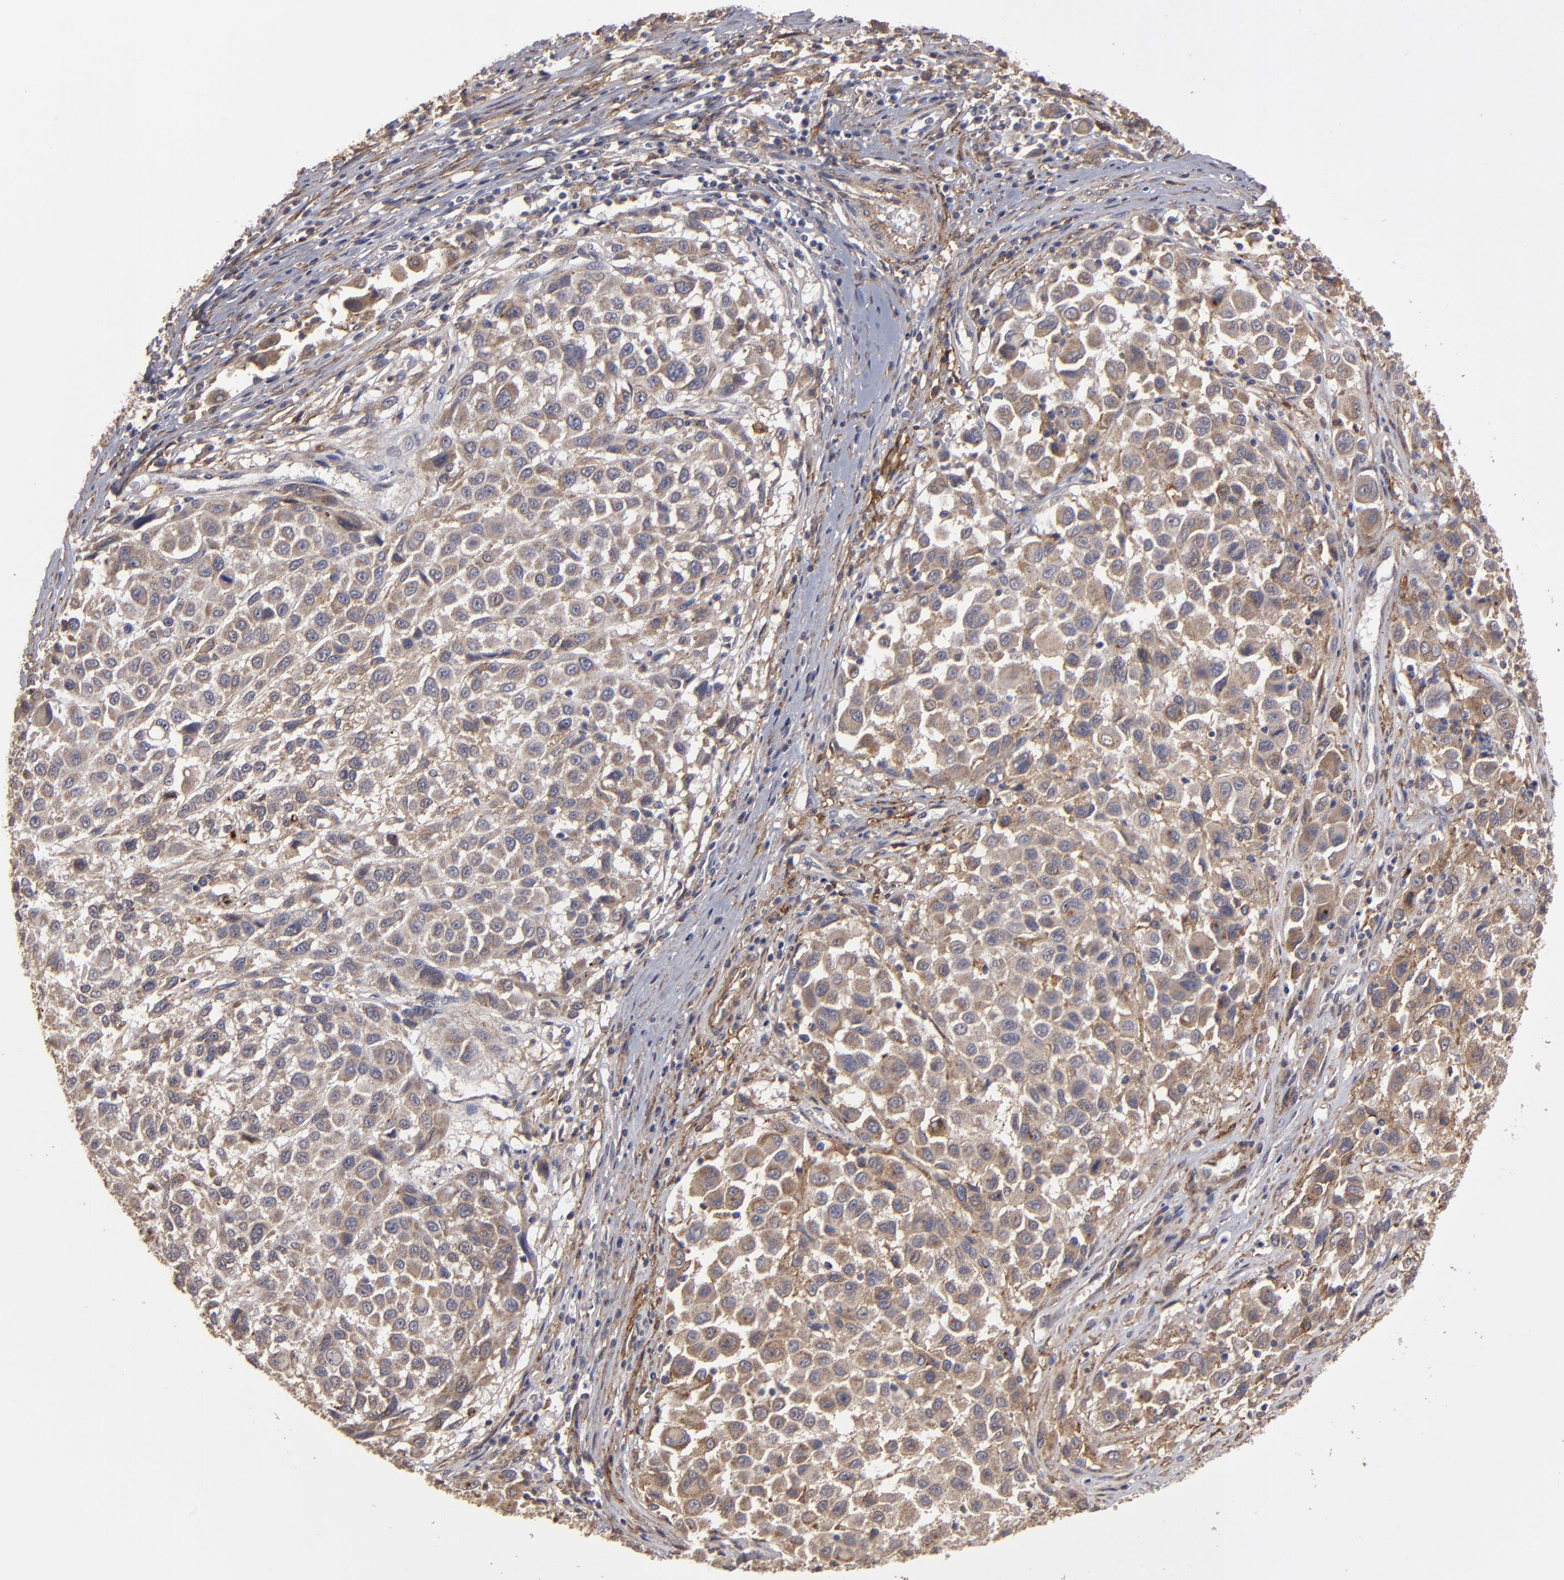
{"staining": {"intensity": "moderate", "quantity": "25%-75%", "location": "cytoplasmic/membranous"}, "tissue": "melanoma", "cell_type": "Tumor cells", "image_type": "cancer", "snomed": [{"axis": "morphology", "description": "Malignant melanoma, Metastatic site"}, {"axis": "topography", "description": "Lymph node"}], "caption": "Malignant melanoma (metastatic site) stained for a protein reveals moderate cytoplasmic/membranous positivity in tumor cells.", "gene": "ITGB5", "patient": {"sex": "male", "age": 61}}